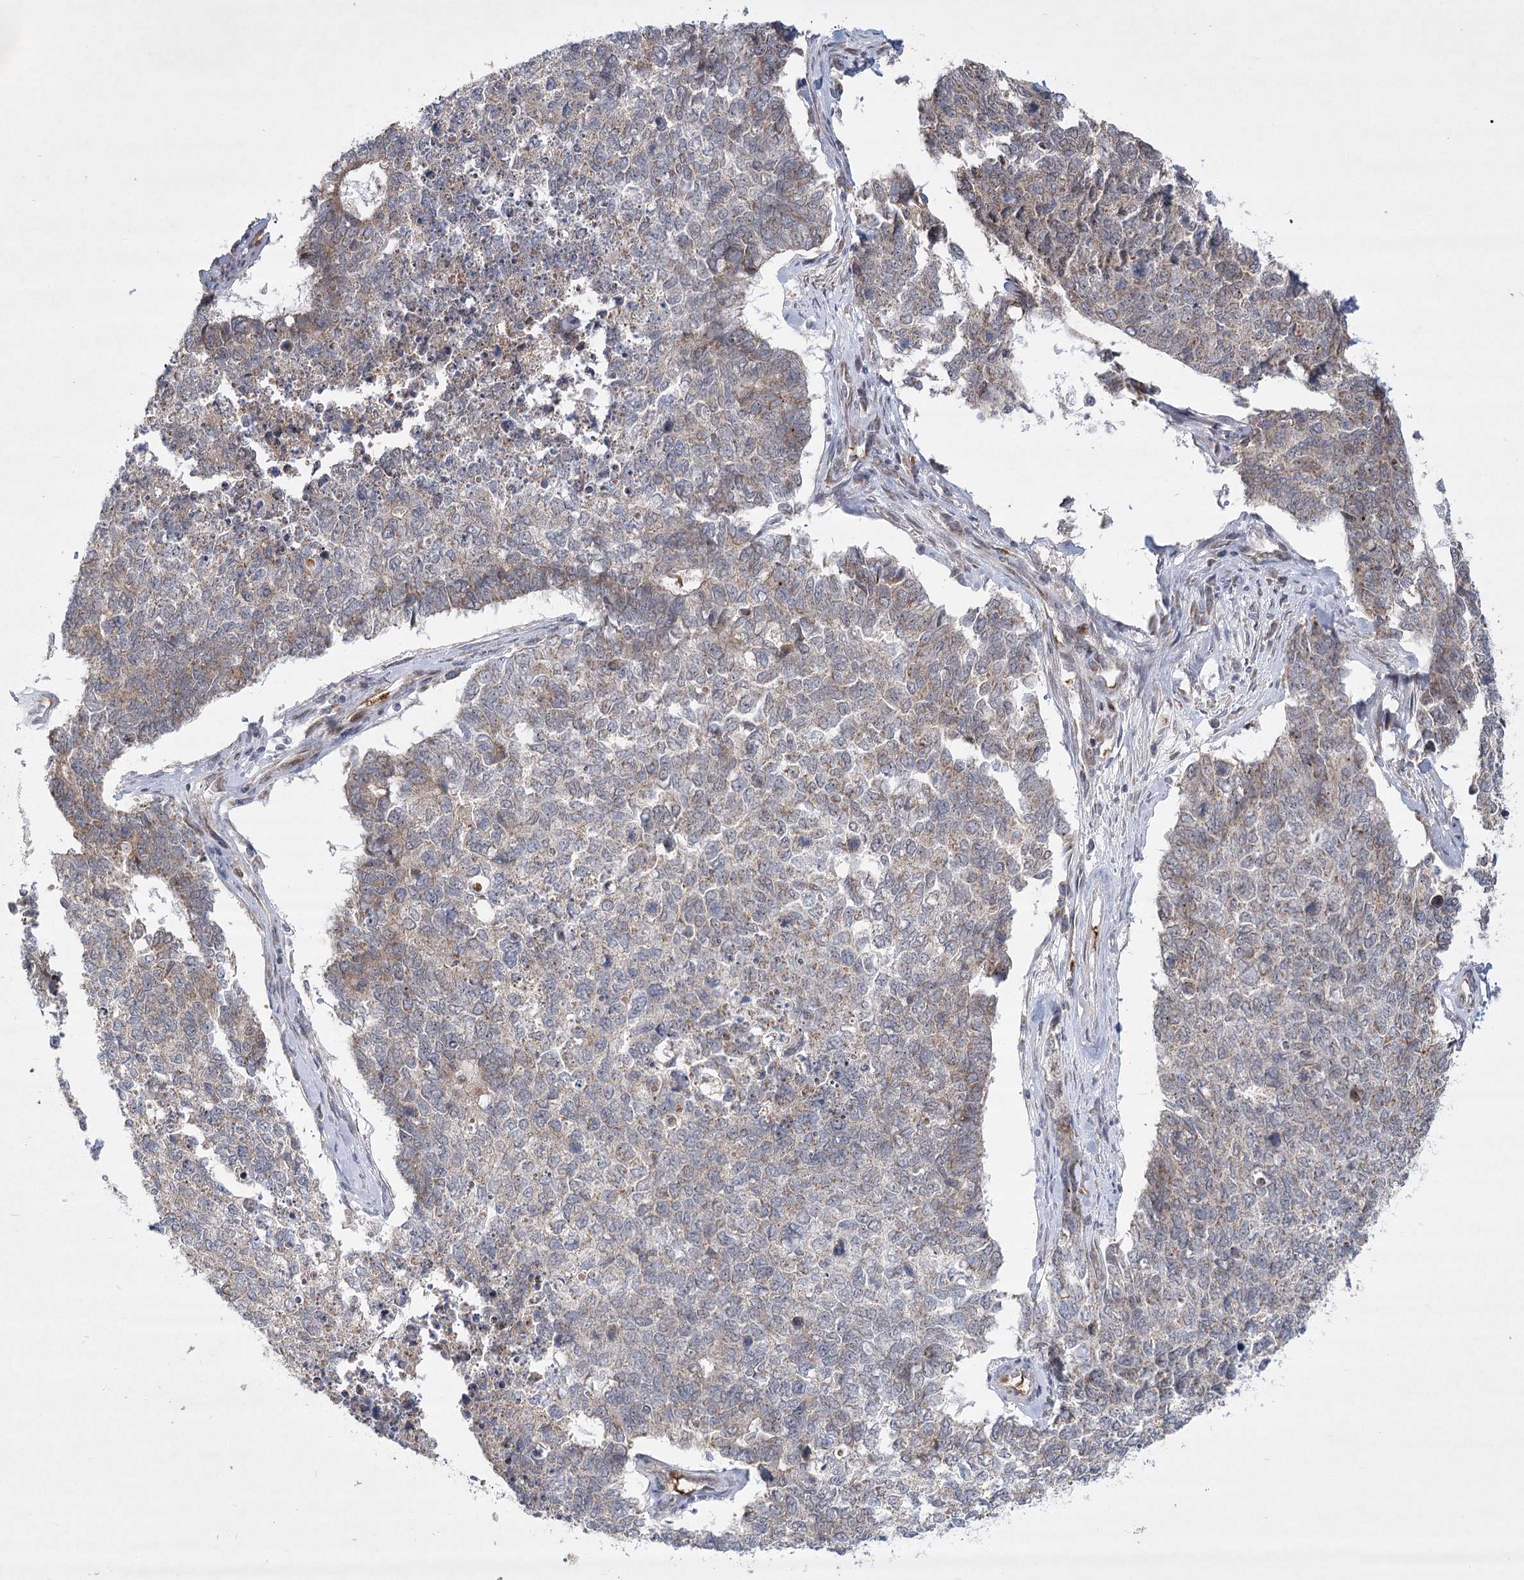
{"staining": {"intensity": "weak", "quantity": "25%-75%", "location": "cytoplasmic/membranous"}, "tissue": "cervical cancer", "cell_type": "Tumor cells", "image_type": "cancer", "snomed": [{"axis": "morphology", "description": "Squamous cell carcinoma, NOS"}, {"axis": "topography", "description": "Cervix"}], "caption": "A photomicrograph showing weak cytoplasmic/membranous positivity in approximately 25%-75% of tumor cells in cervical cancer (squamous cell carcinoma), as visualized by brown immunohistochemical staining.", "gene": "NSMCE4A", "patient": {"sex": "female", "age": 63}}